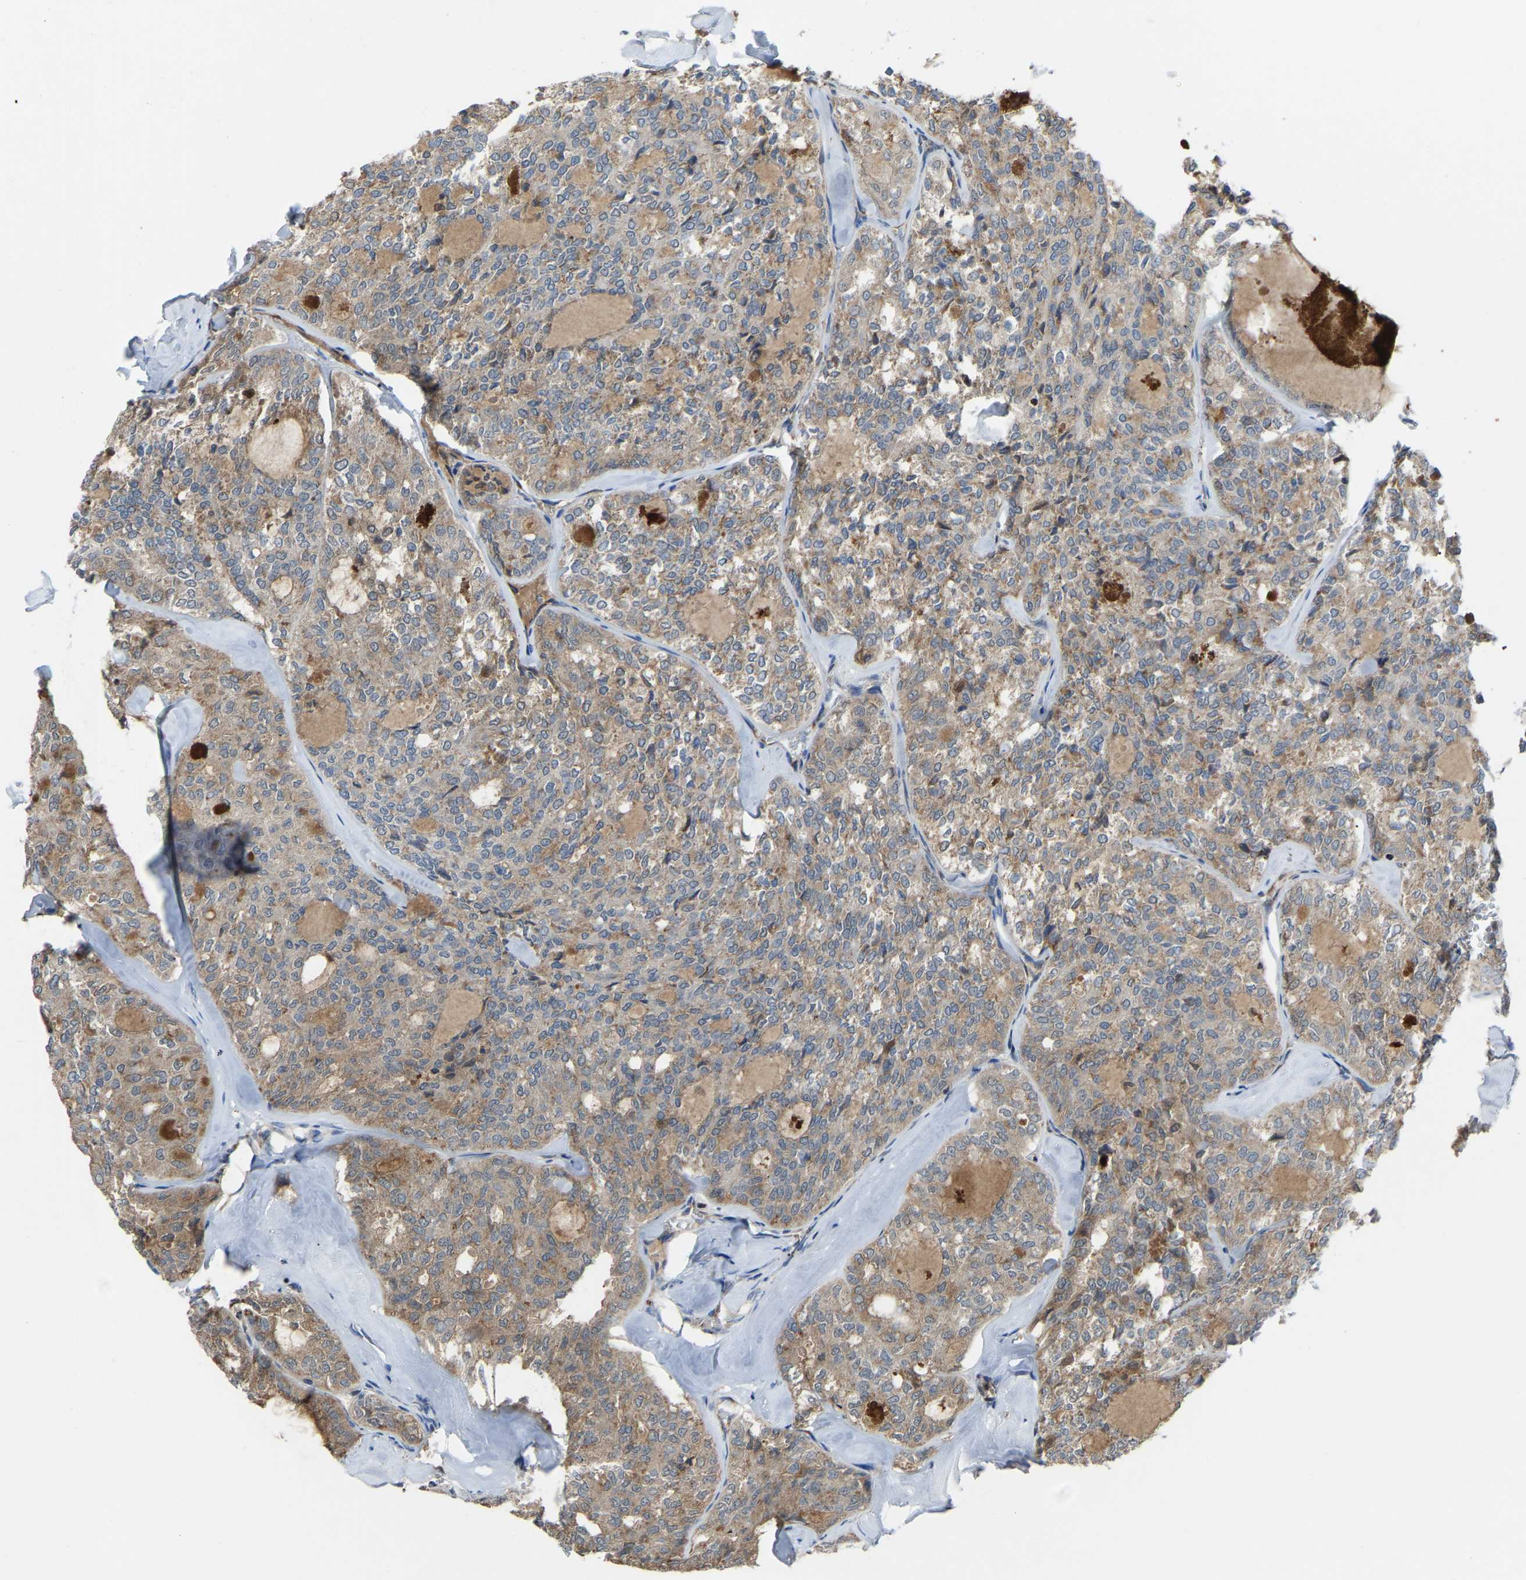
{"staining": {"intensity": "moderate", "quantity": ">75%", "location": "cytoplasmic/membranous"}, "tissue": "thyroid cancer", "cell_type": "Tumor cells", "image_type": "cancer", "snomed": [{"axis": "morphology", "description": "Follicular adenoma carcinoma, NOS"}, {"axis": "topography", "description": "Thyroid gland"}], "caption": "An IHC photomicrograph of neoplastic tissue is shown. Protein staining in brown highlights moderate cytoplasmic/membranous positivity in thyroid follicular adenoma carcinoma within tumor cells.", "gene": "CANT1", "patient": {"sex": "male", "age": 75}}